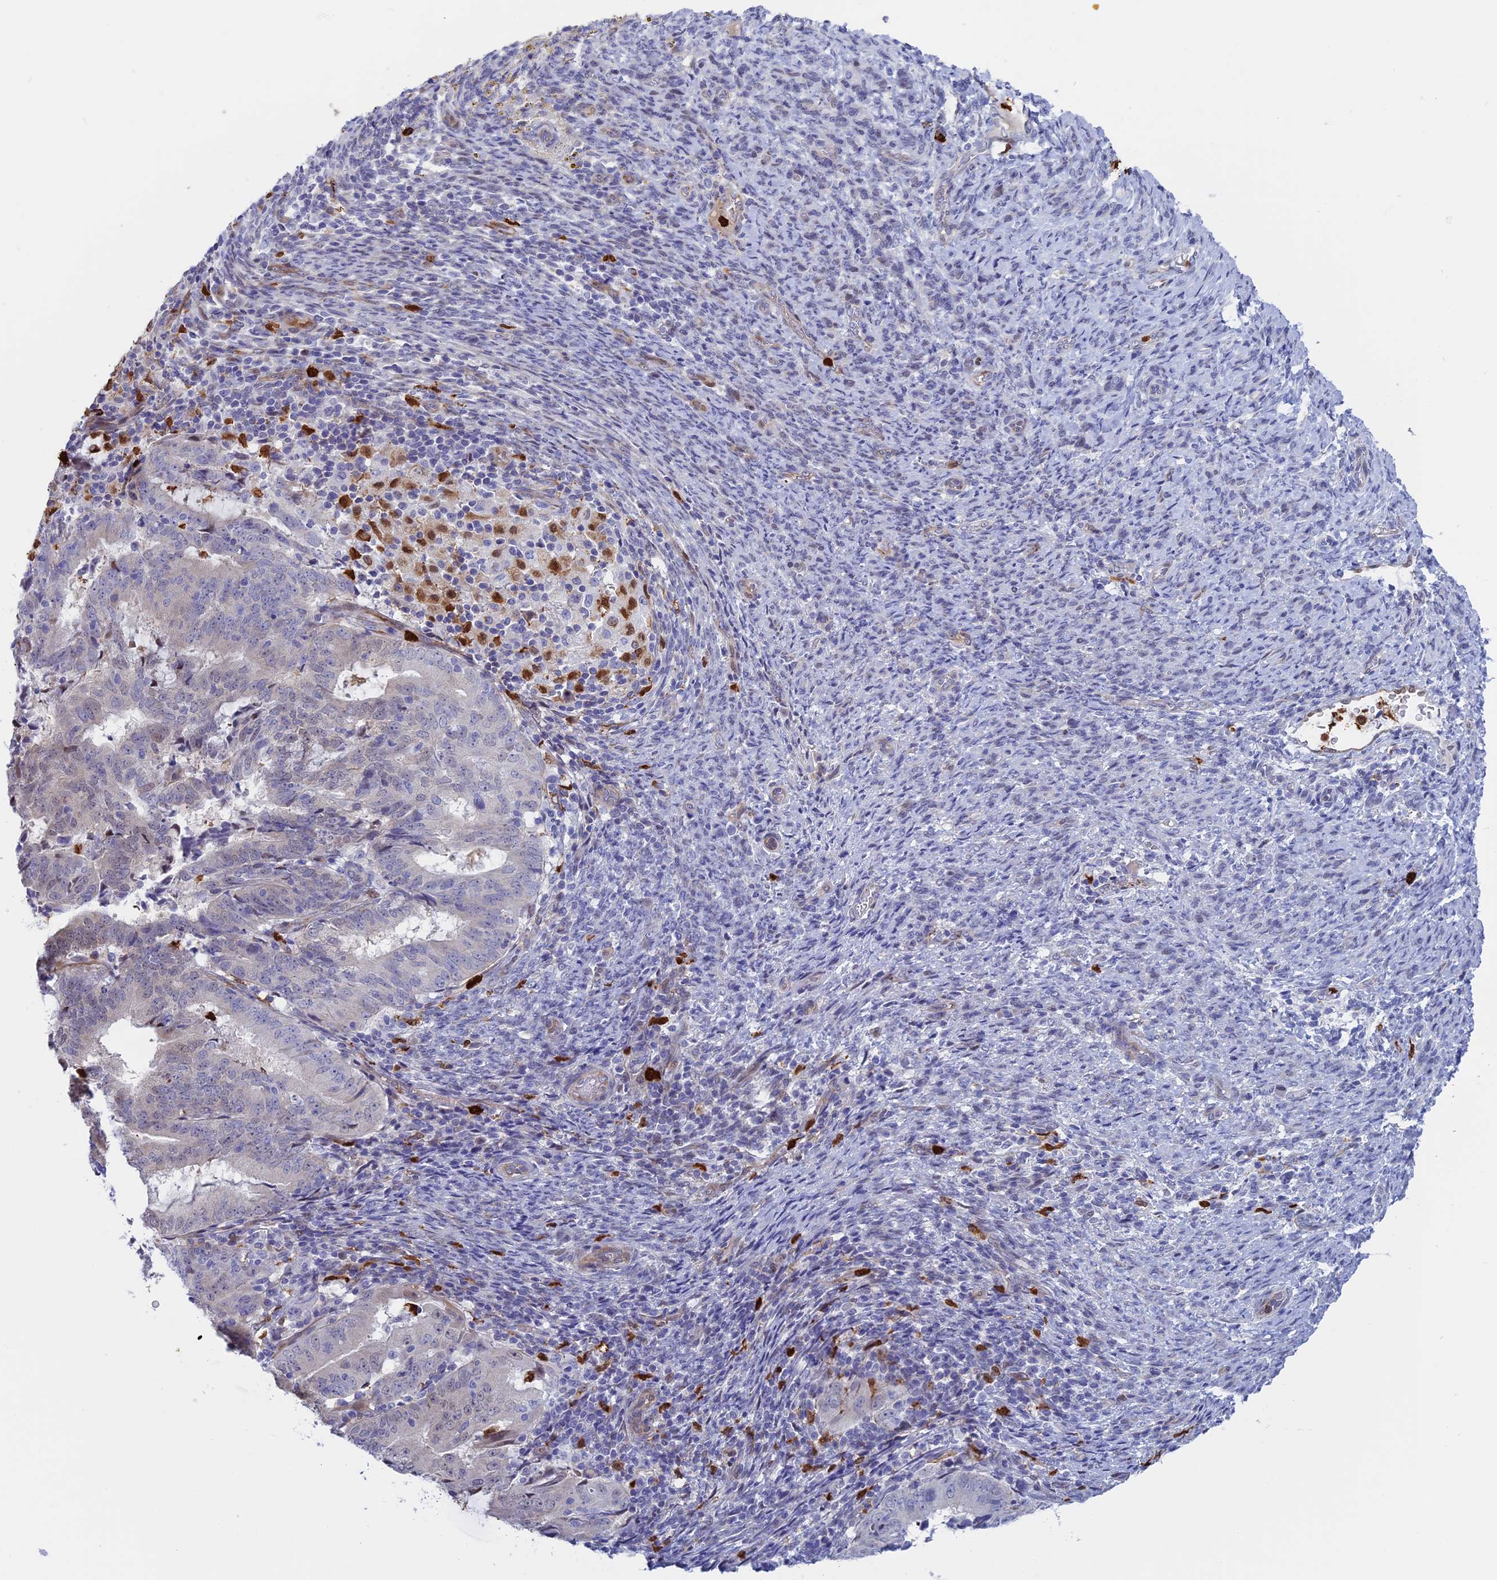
{"staining": {"intensity": "negative", "quantity": "none", "location": "none"}, "tissue": "endometrial cancer", "cell_type": "Tumor cells", "image_type": "cancer", "snomed": [{"axis": "morphology", "description": "Adenocarcinoma, NOS"}, {"axis": "topography", "description": "Endometrium"}], "caption": "A high-resolution histopathology image shows IHC staining of adenocarcinoma (endometrial), which displays no significant positivity in tumor cells. (DAB (3,3'-diaminobenzidine) immunohistochemistry (IHC), high magnification).", "gene": "SLC26A1", "patient": {"sex": "female", "age": 70}}